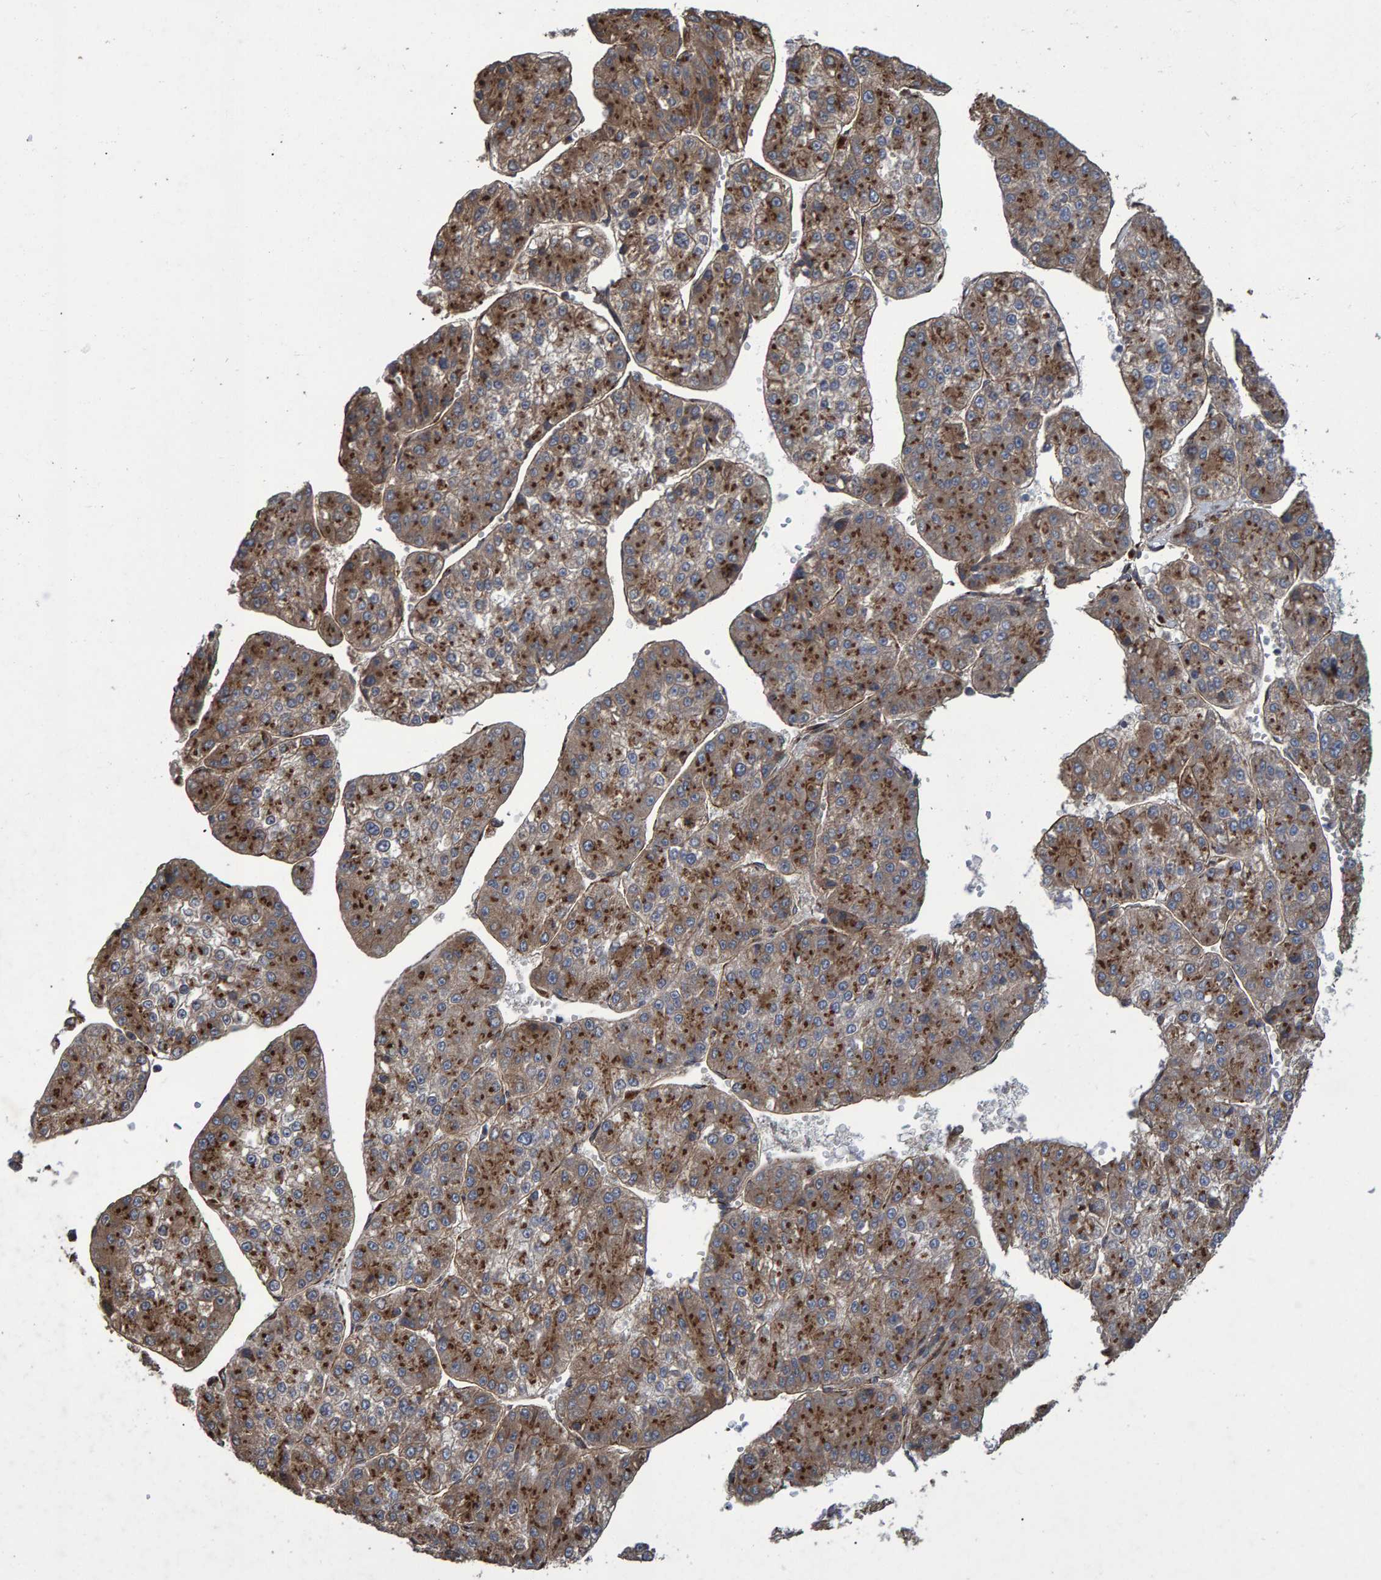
{"staining": {"intensity": "strong", "quantity": ">75%", "location": "cytoplasmic/membranous"}, "tissue": "liver cancer", "cell_type": "Tumor cells", "image_type": "cancer", "snomed": [{"axis": "morphology", "description": "Carcinoma, Hepatocellular, NOS"}, {"axis": "topography", "description": "Liver"}], "caption": "Immunohistochemistry (IHC) micrograph of human liver cancer stained for a protein (brown), which shows high levels of strong cytoplasmic/membranous positivity in about >75% of tumor cells.", "gene": "TRIM68", "patient": {"sex": "female", "age": 73}}